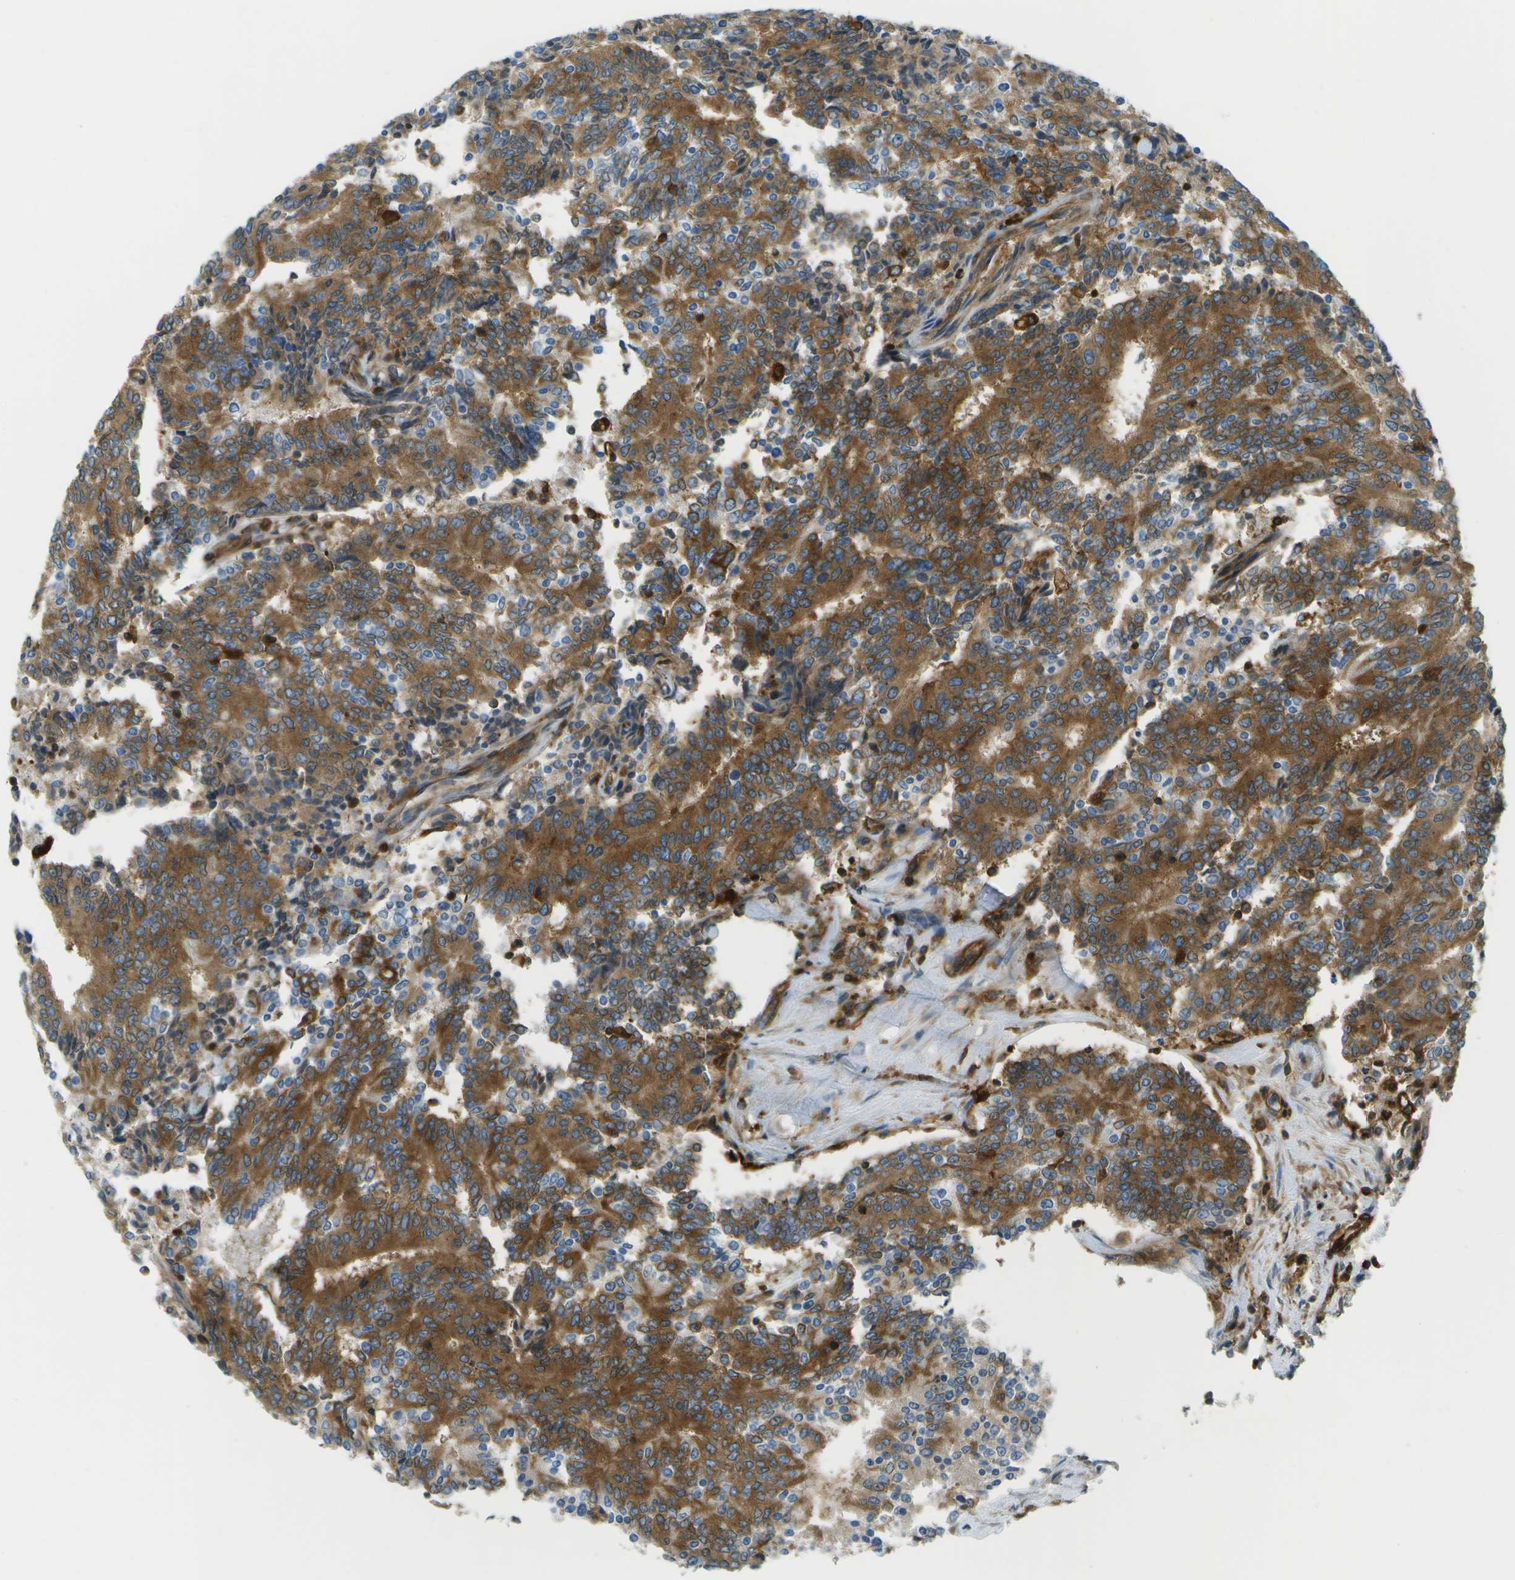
{"staining": {"intensity": "strong", "quantity": ">75%", "location": "cytoplasmic/membranous"}, "tissue": "prostate cancer", "cell_type": "Tumor cells", "image_type": "cancer", "snomed": [{"axis": "morphology", "description": "Normal tissue, NOS"}, {"axis": "morphology", "description": "Adenocarcinoma, High grade"}, {"axis": "topography", "description": "Prostate"}, {"axis": "topography", "description": "Seminal veicle"}], "caption": "Immunohistochemistry (IHC) (DAB) staining of prostate cancer (high-grade adenocarcinoma) demonstrates strong cytoplasmic/membranous protein staining in approximately >75% of tumor cells.", "gene": "TMTC1", "patient": {"sex": "male", "age": 55}}